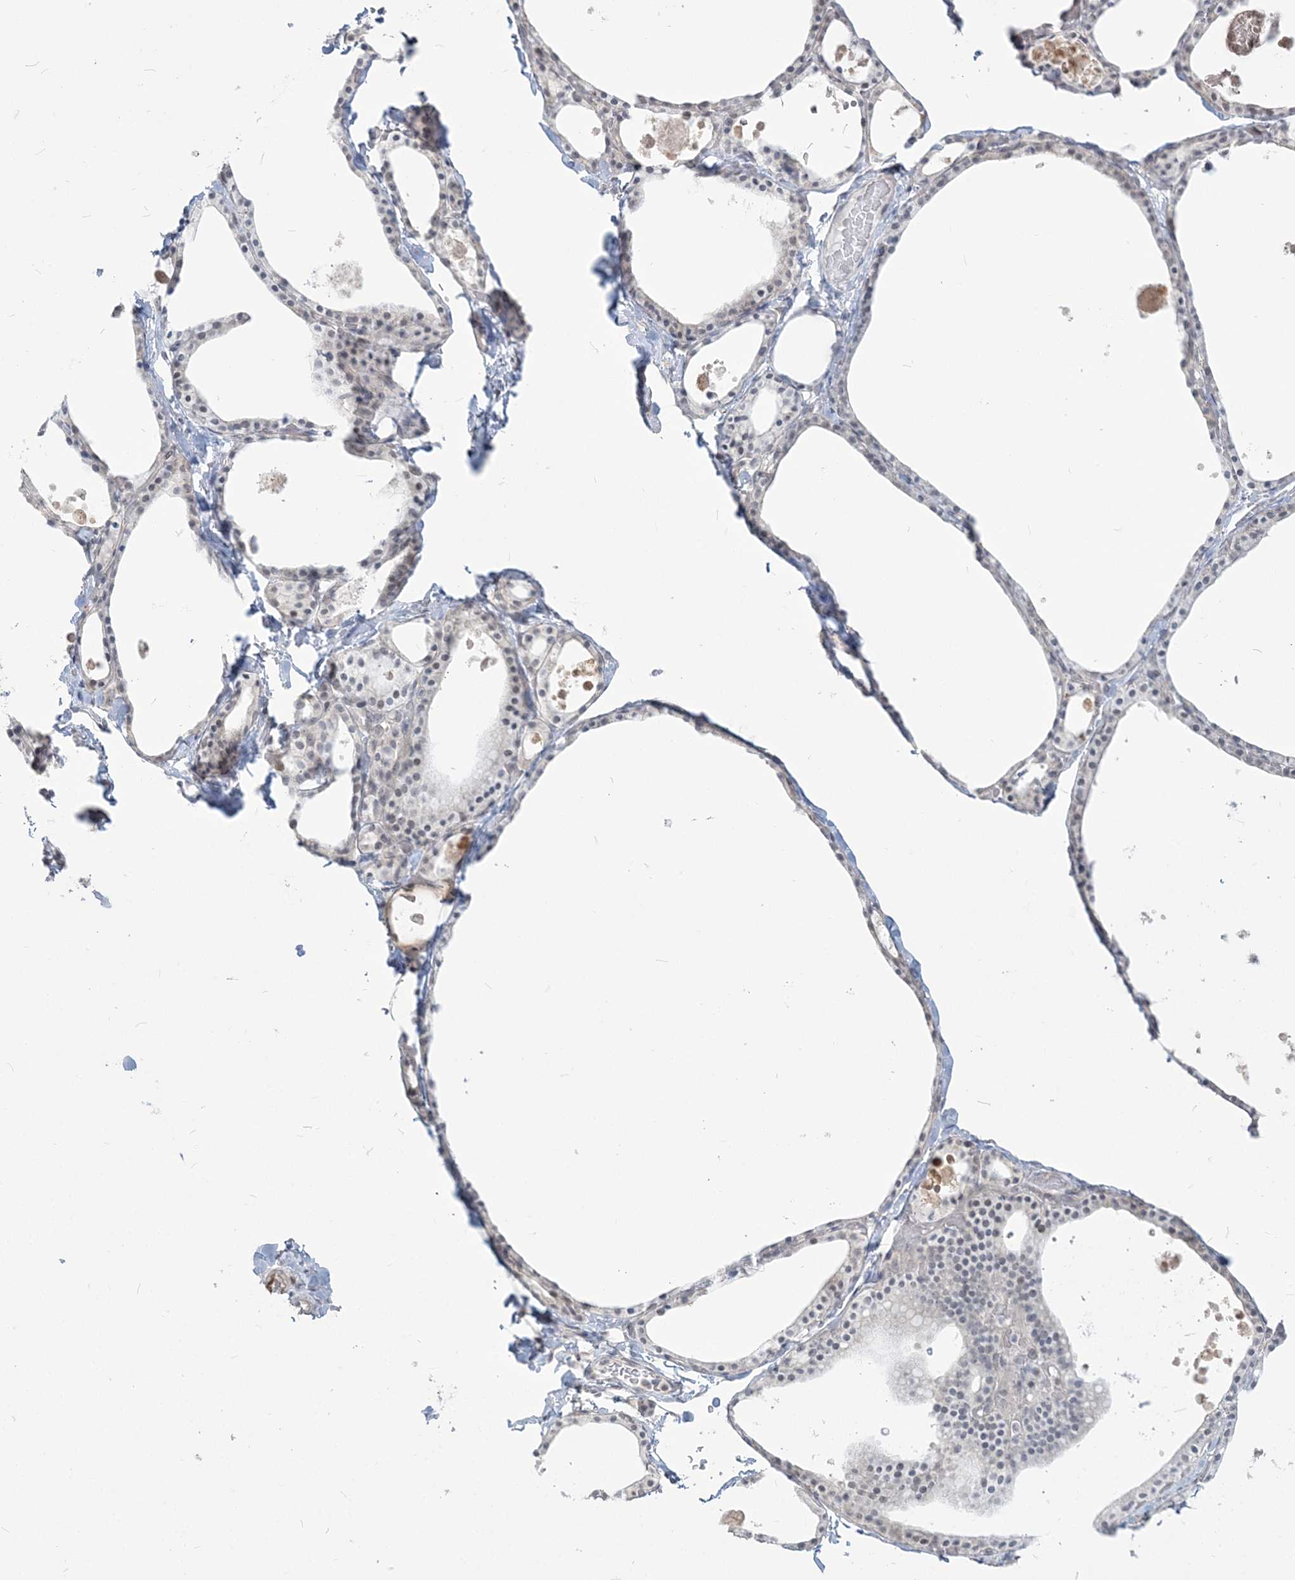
{"staining": {"intensity": "negative", "quantity": "none", "location": "none"}, "tissue": "thyroid gland", "cell_type": "Glandular cells", "image_type": "normal", "snomed": [{"axis": "morphology", "description": "Normal tissue, NOS"}, {"axis": "topography", "description": "Thyroid gland"}], "caption": "An image of human thyroid gland is negative for staining in glandular cells. (Stains: DAB (3,3'-diaminobenzidine) immunohistochemistry (IHC) with hematoxylin counter stain, Microscopy: brightfield microscopy at high magnification).", "gene": "SDAD1", "patient": {"sex": "male", "age": 56}}